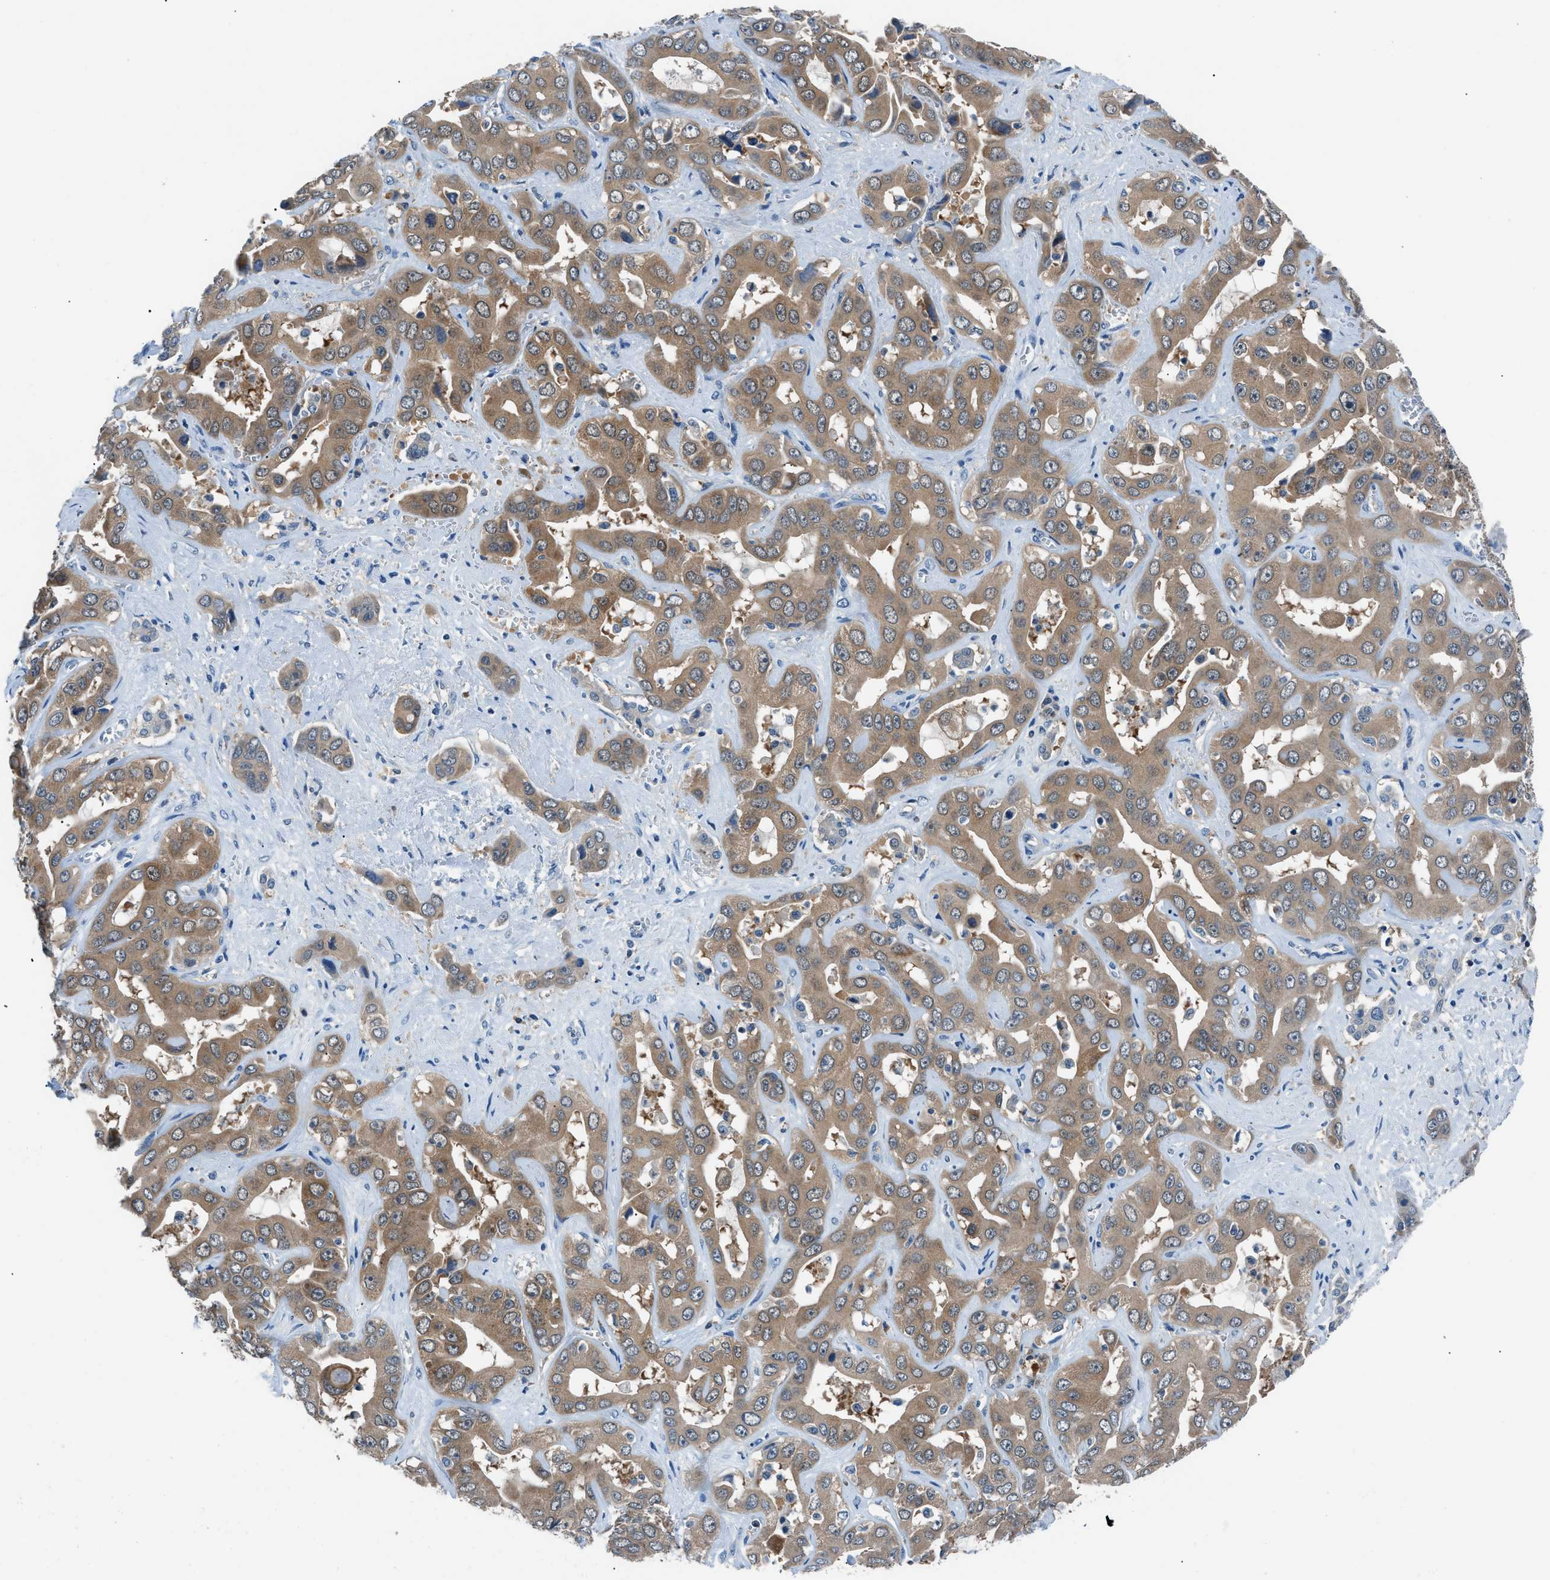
{"staining": {"intensity": "moderate", "quantity": ">75%", "location": "cytoplasmic/membranous"}, "tissue": "liver cancer", "cell_type": "Tumor cells", "image_type": "cancer", "snomed": [{"axis": "morphology", "description": "Cholangiocarcinoma"}, {"axis": "topography", "description": "Liver"}], "caption": "Moderate cytoplasmic/membranous expression is seen in approximately >75% of tumor cells in liver cancer (cholangiocarcinoma).", "gene": "ACP1", "patient": {"sex": "female", "age": 52}}